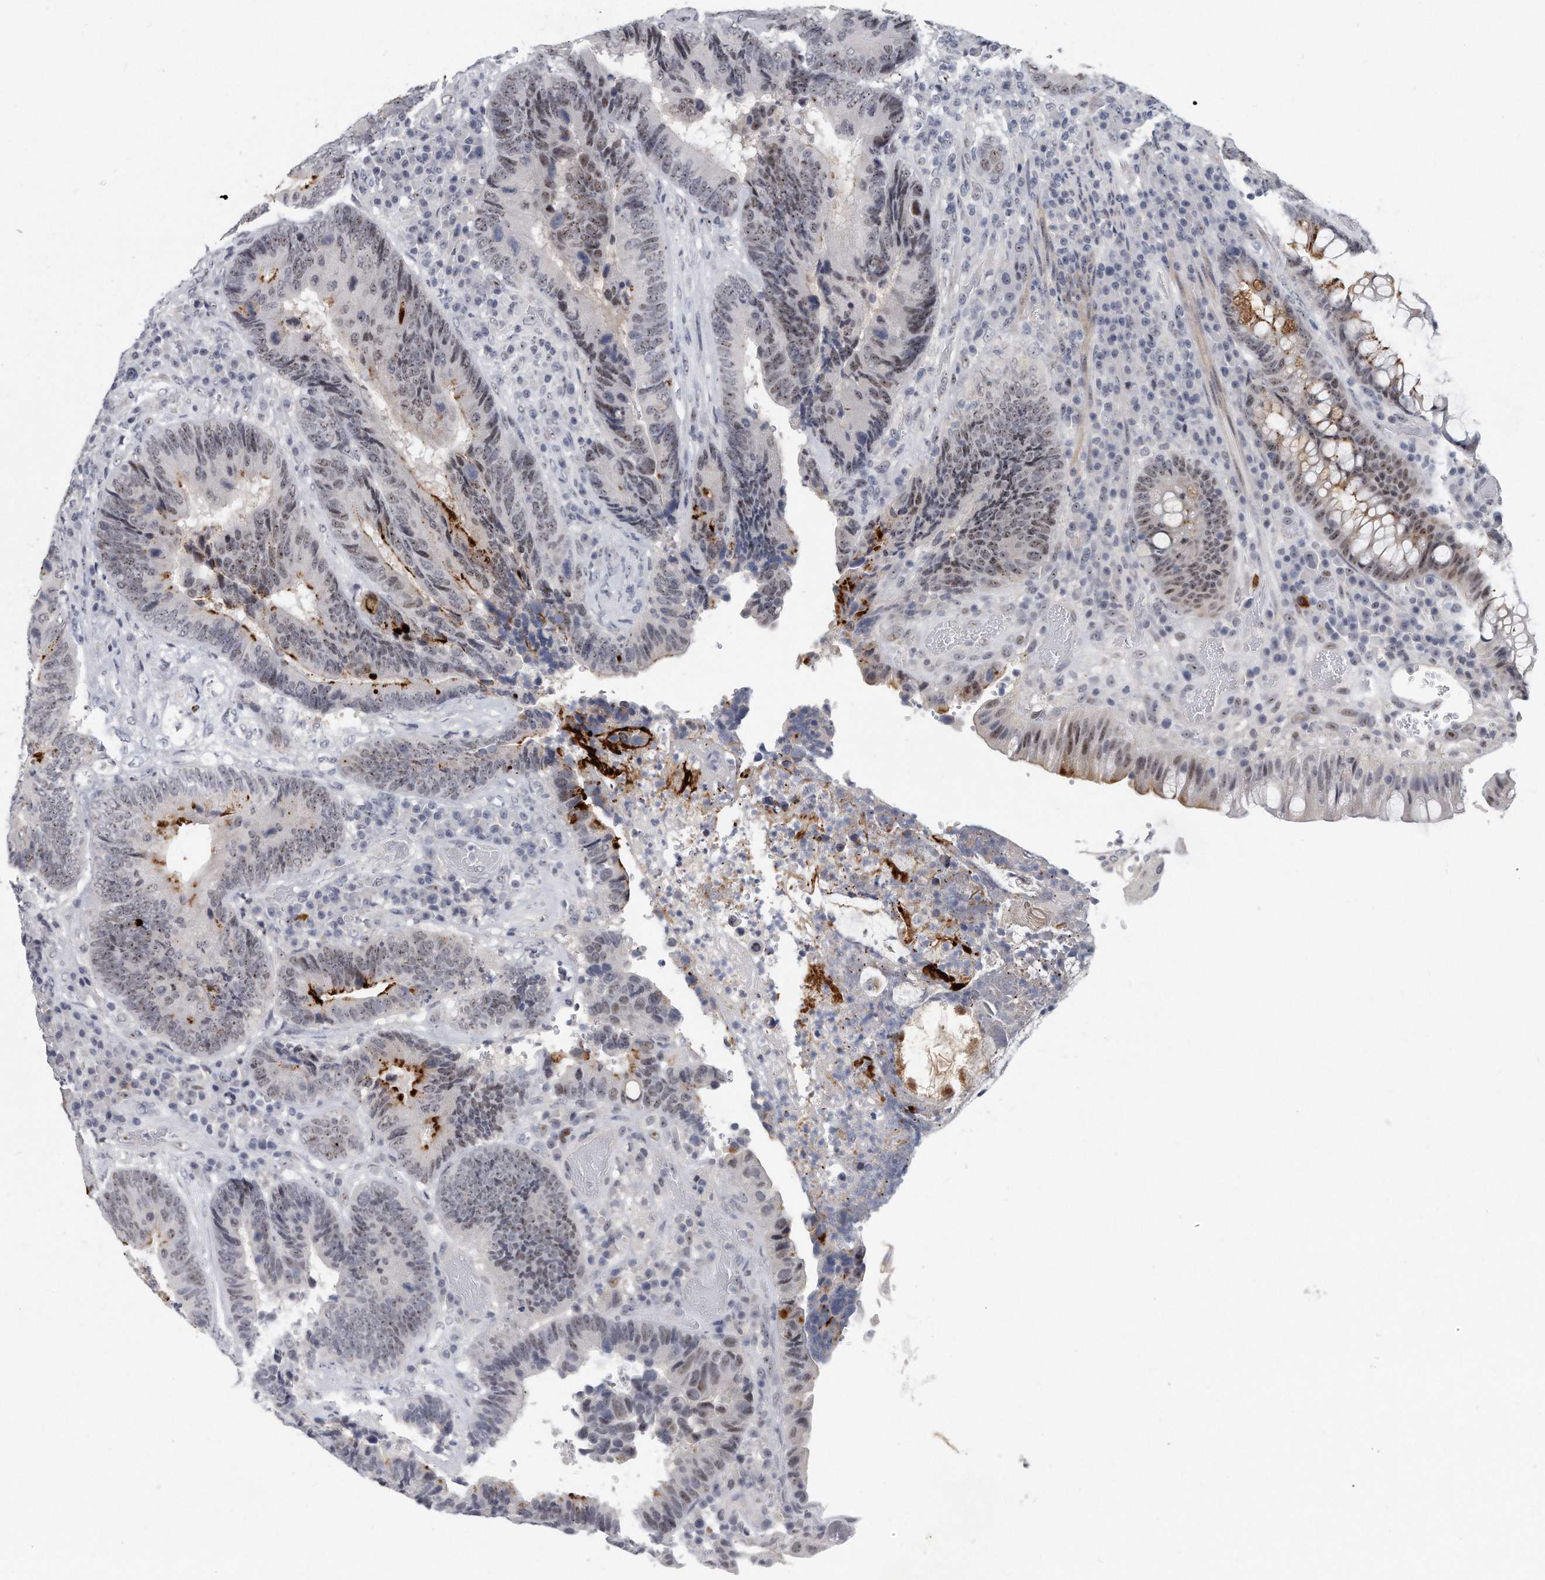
{"staining": {"intensity": "strong", "quantity": "<25%", "location": "cytoplasmic/membranous,nuclear"}, "tissue": "colorectal cancer", "cell_type": "Tumor cells", "image_type": "cancer", "snomed": [{"axis": "morphology", "description": "Adenocarcinoma, NOS"}, {"axis": "topography", "description": "Rectum"}], "caption": "This is a histology image of immunohistochemistry (IHC) staining of colorectal cancer, which shows strong staining in the cytoplasmic/membranous and nuclear of tumor cells.", "gene": "TFCP2L1", "patient": {"sex": "female", "age": 89}}